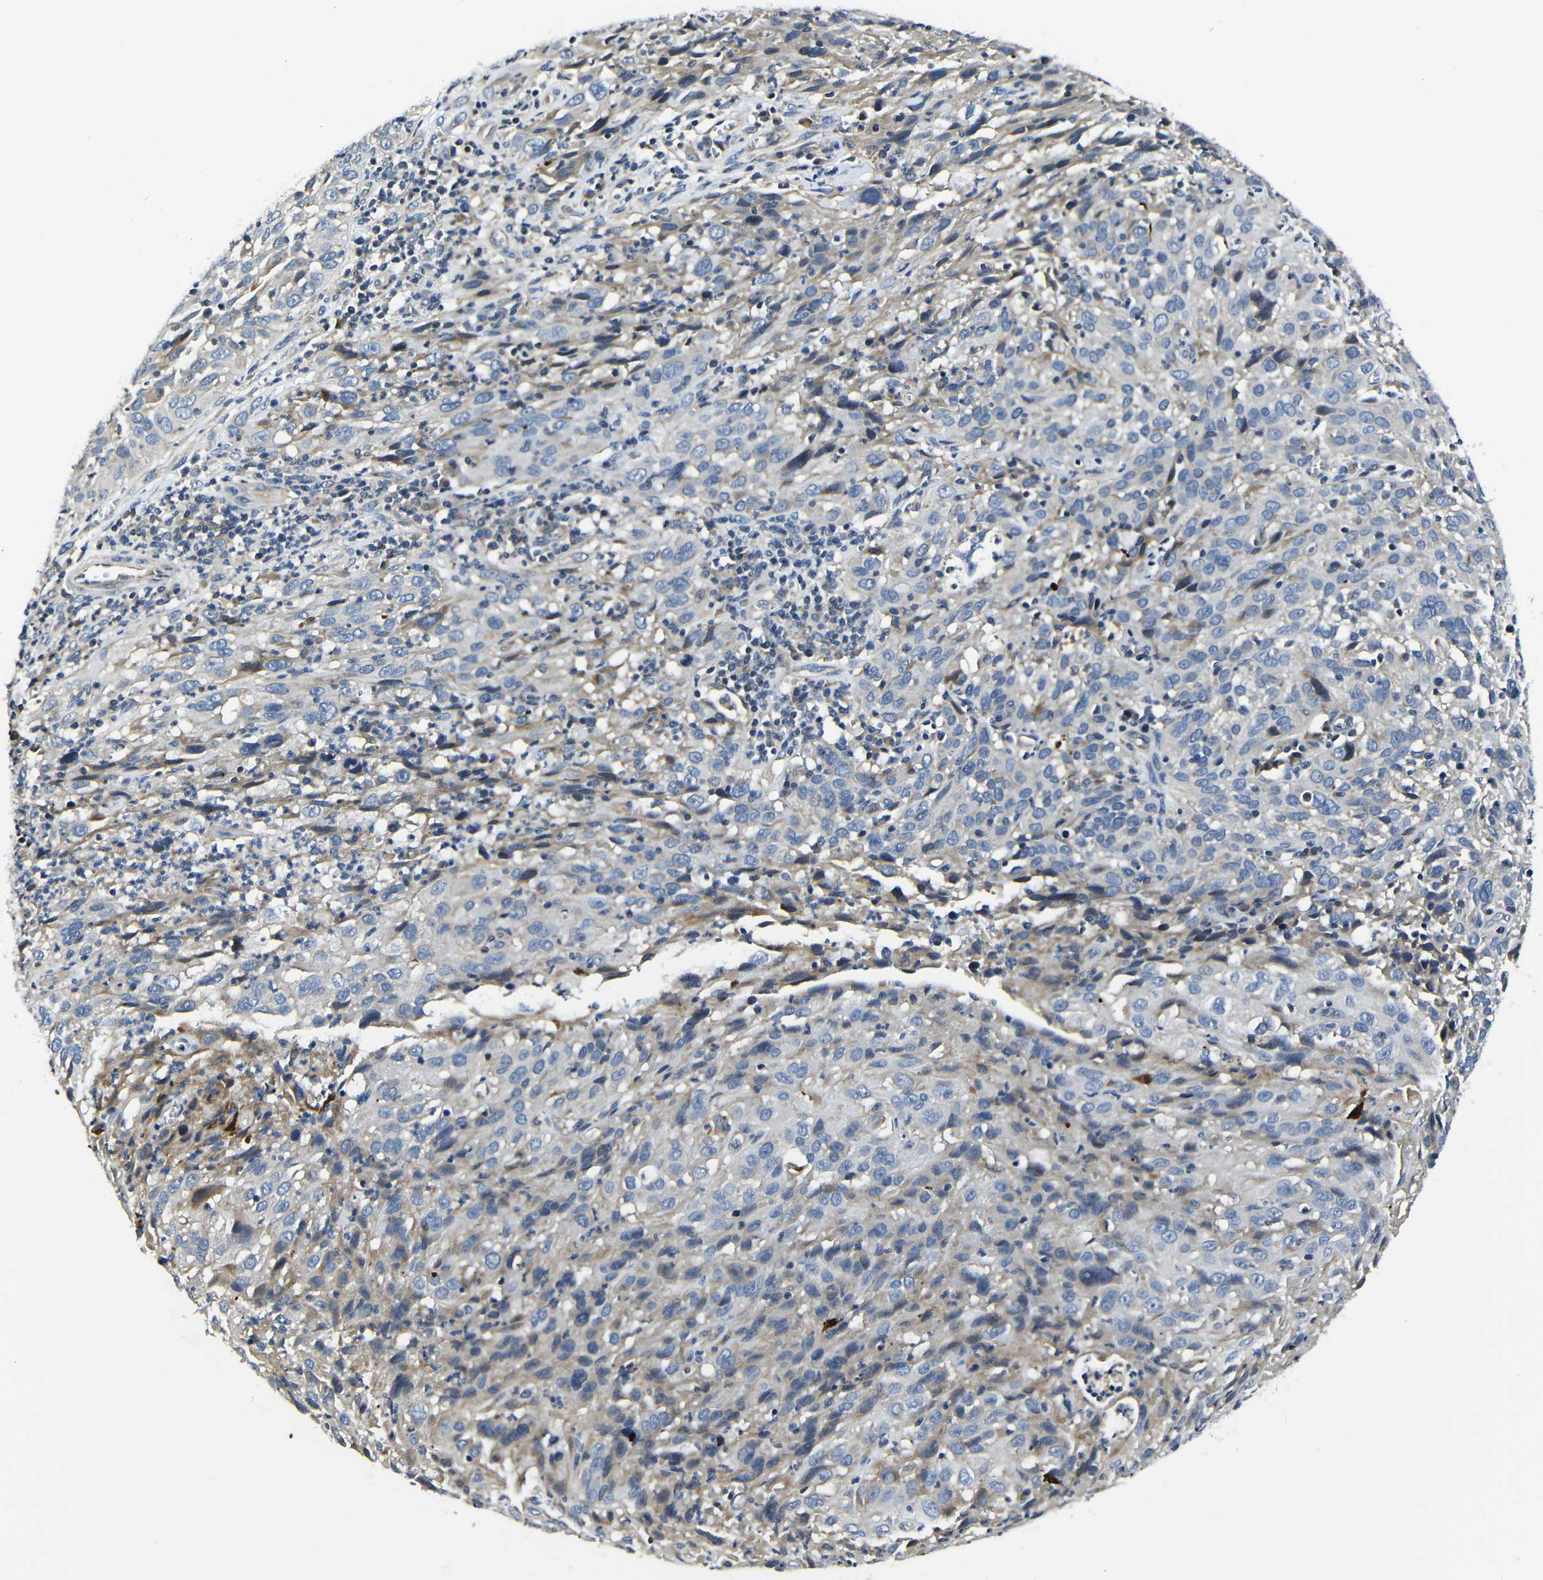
{"staining": {"intensity": "weak", "quantity": "25%-75%", "location": "cytoplasmic/membranous"}, "tissue": "cervical cancer", "cell_type": "Tumor cells", "image_type": "cancer", "snomed": [{"axis": "morphology", "description": "Squamous cell carcinoma, NOS"}, {"axis": "topography", "description": "Cervix"}], "caption": "Human cervical cancer stained with a protein marker shows weak staining in tumor cells.", "gene": "AFDN", "patient": {"sex": "female", "age": 32}}